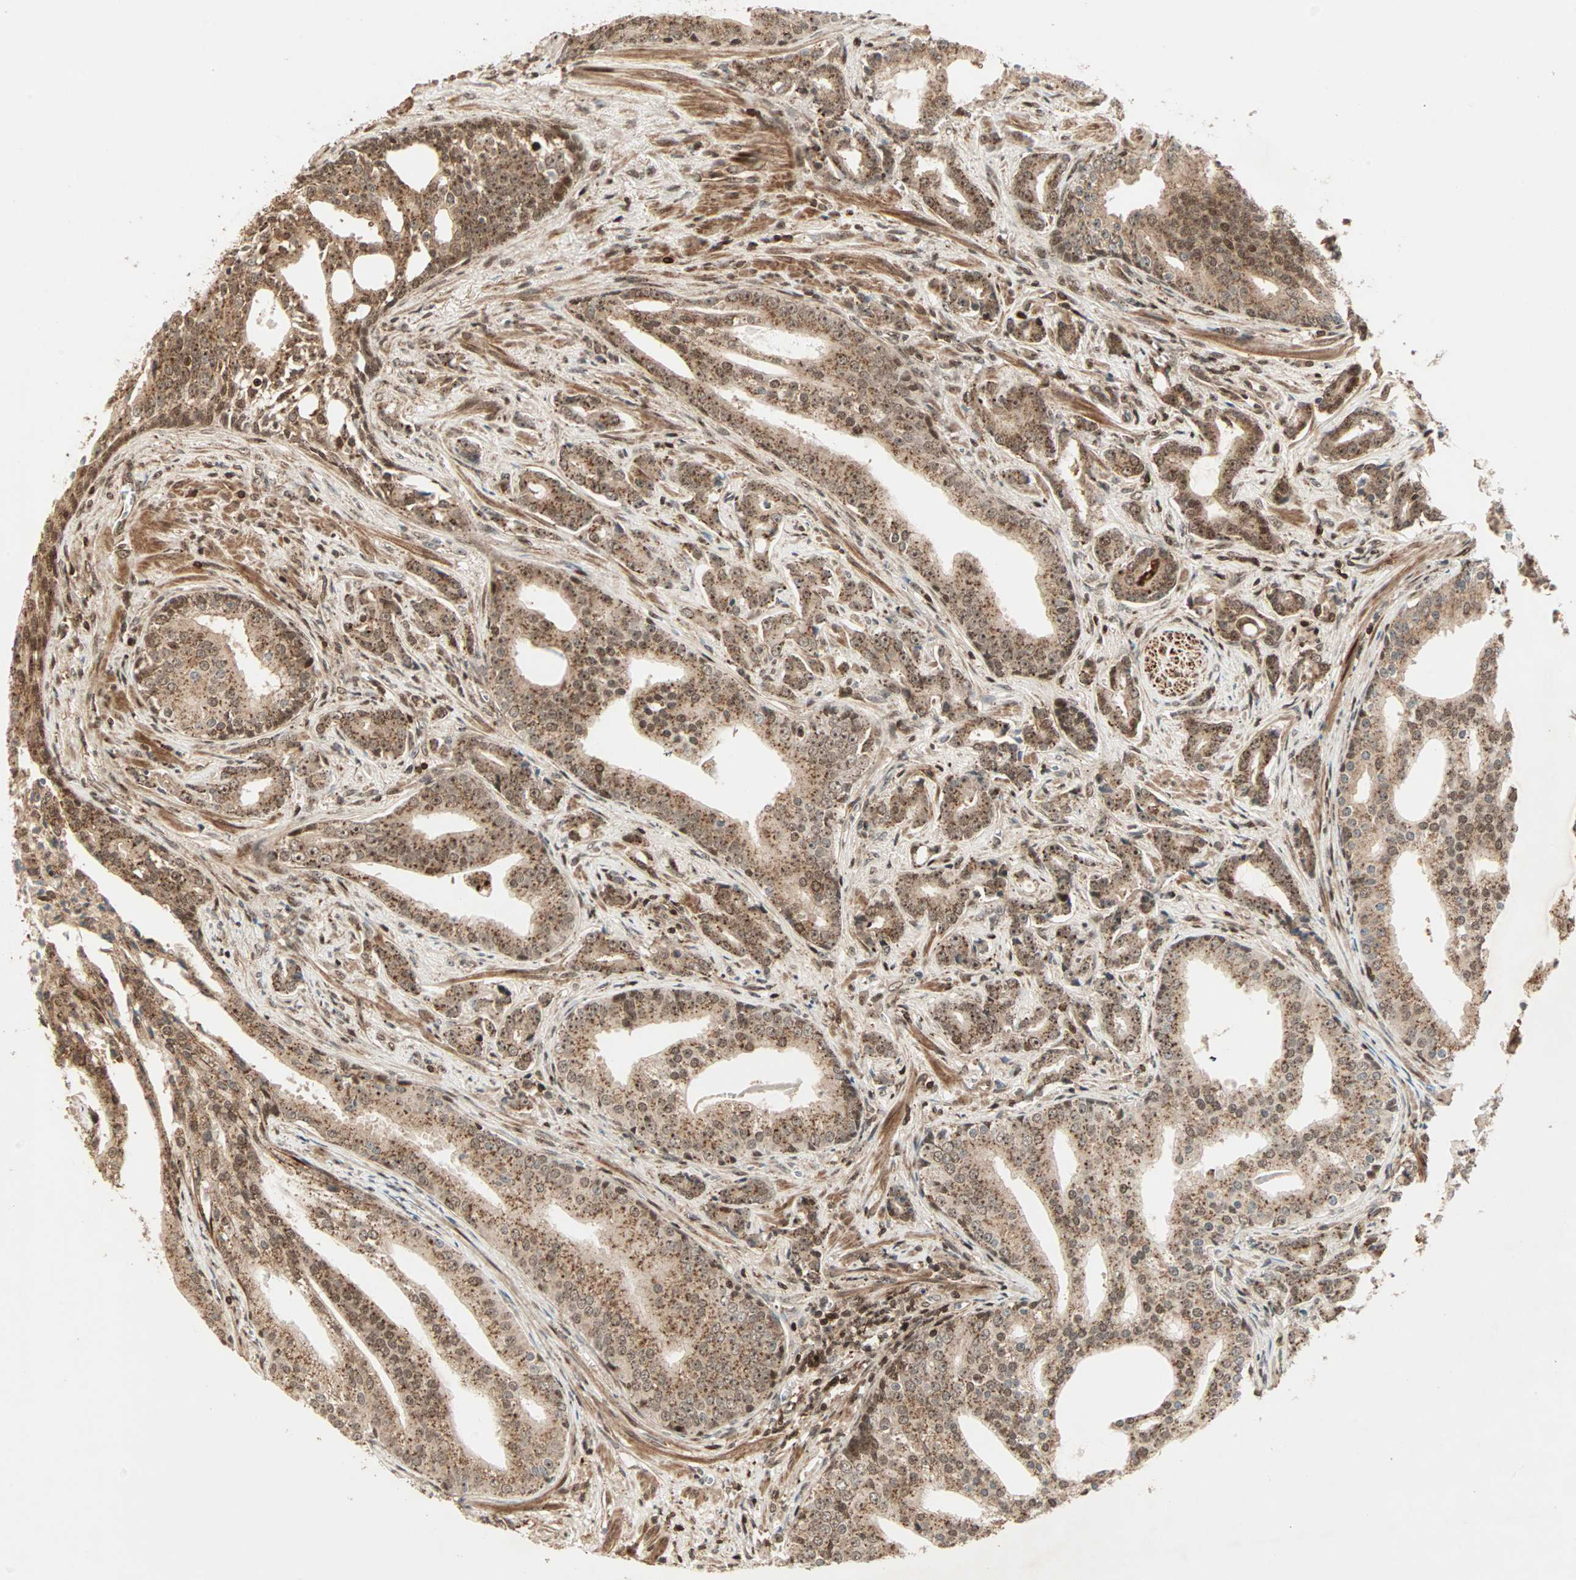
{"staining": {"intensity": "strong", "quantity": ">75%", "location": "cytoplasmic/membranous,nuclear"}, "tissue": "prostate cancer", "cell_type": "Tumor cells", "image_type": "cancer", "snomed": [{"axis": "morphology", "description": "Adenocarcinoma, Low grade"}, {"axis": "topography", "description": "Prostate"}], "caption": "Immunohistochemistry (IHC) image of prostate adenocarcinoma (low-grade) stained for a protein (brown), which reveals high levels of strong cytoplasmic/membranous and nuclear staining in approximately >75% of tumor cells.", "gene": "ZBED9", "patient": {"sex": "male", "age": 58}}